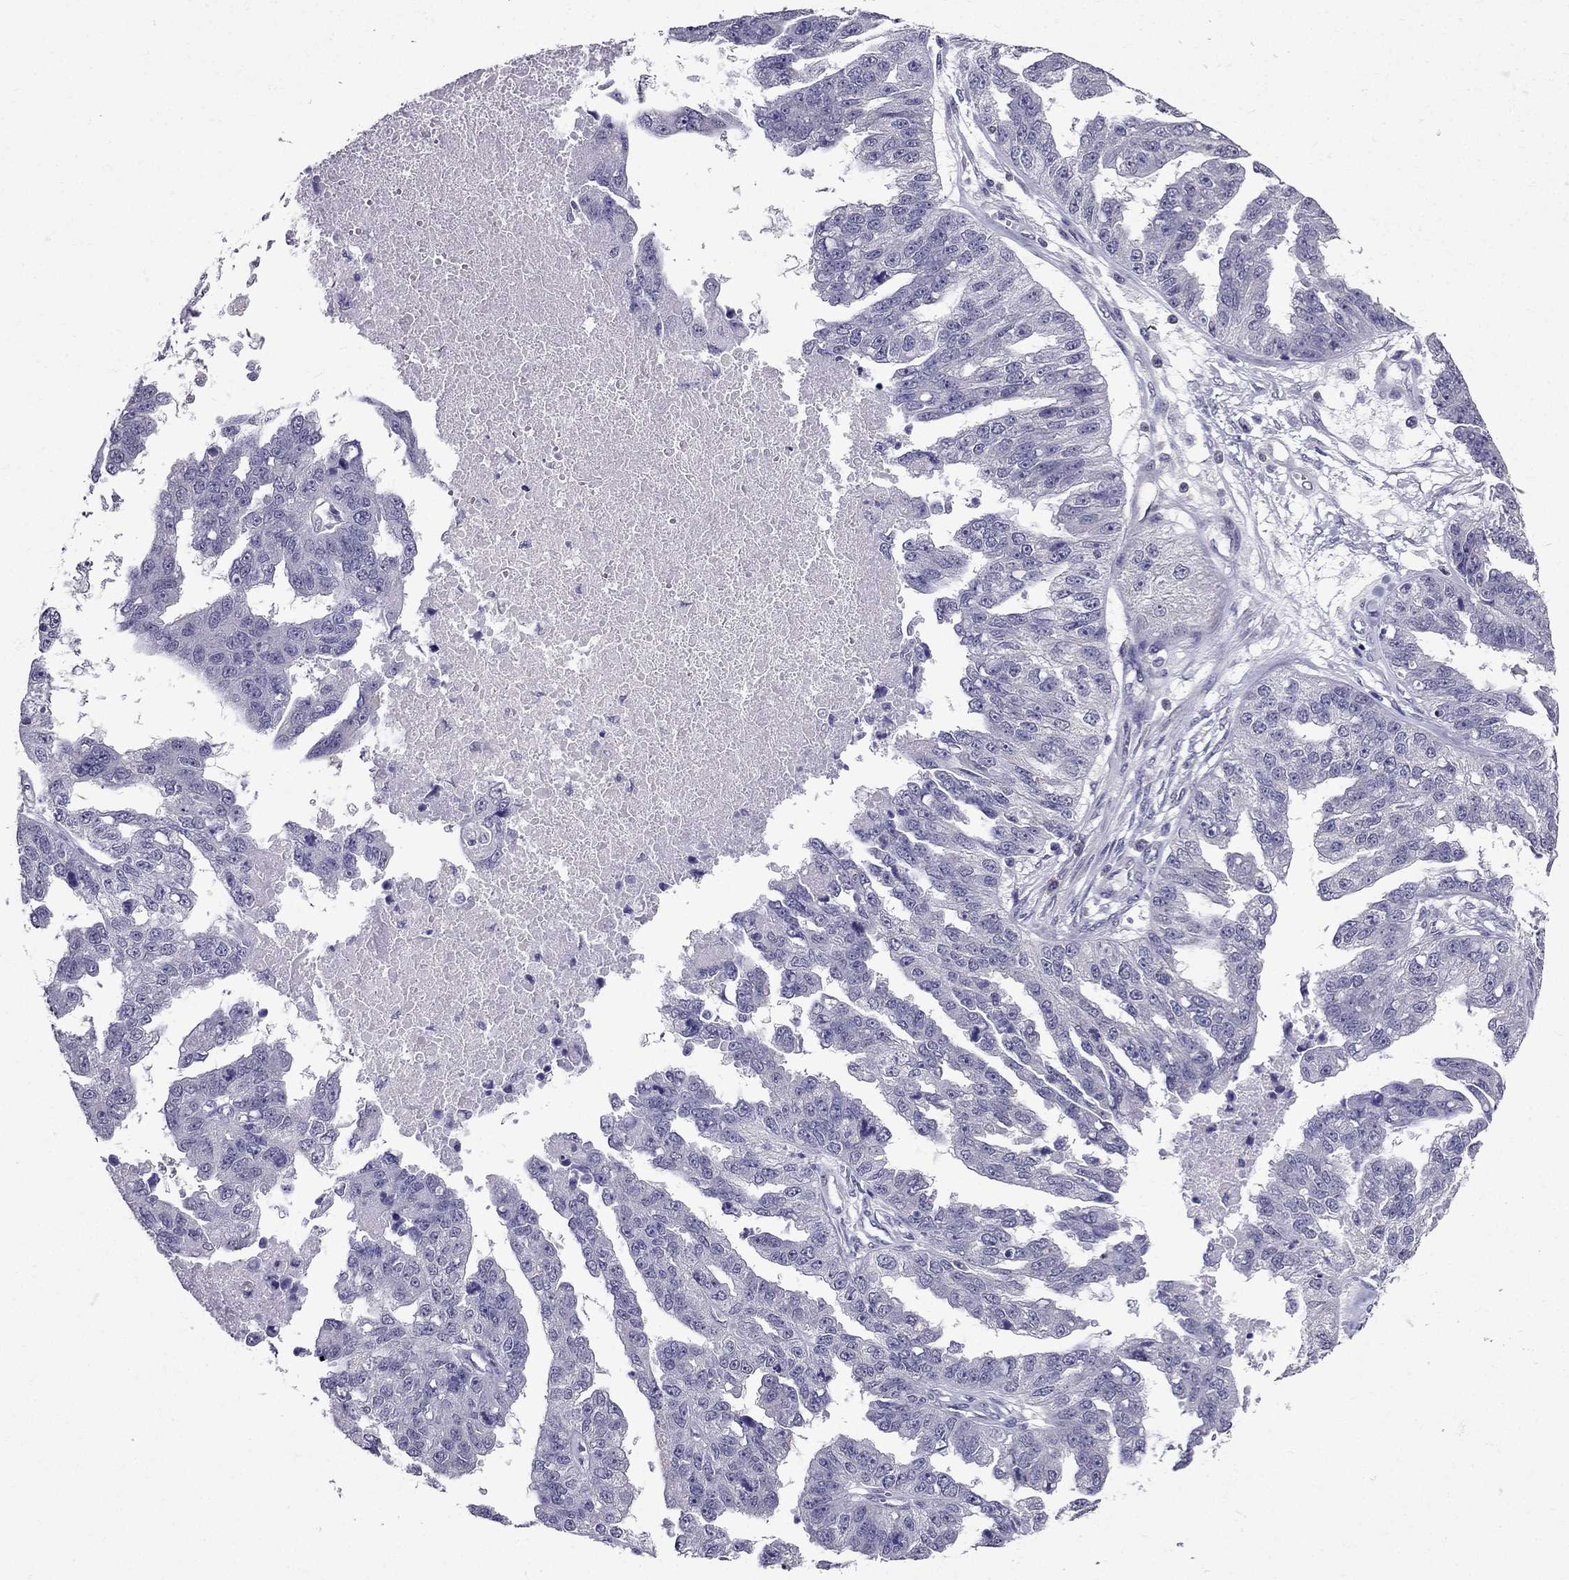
{"staining": {"intensity": "negative", "quantity": "none", "location": "none"}, "tissue": "ovarian cancer", "cell_type": "Tumor cells", "image_type": "cancer", "snomed": [{"axis": "morphology", "description": "Cystadenocarcinoma, serous, NOS"}, {"axis": "topography", "description": "Ovary"}], "caption": "Protein analysis of ovarian serous cystadenocarcinoma displays no significant expression in tumor cells.", "gene": "AAK1", "patient": {"sex": "female", "age": 58}}